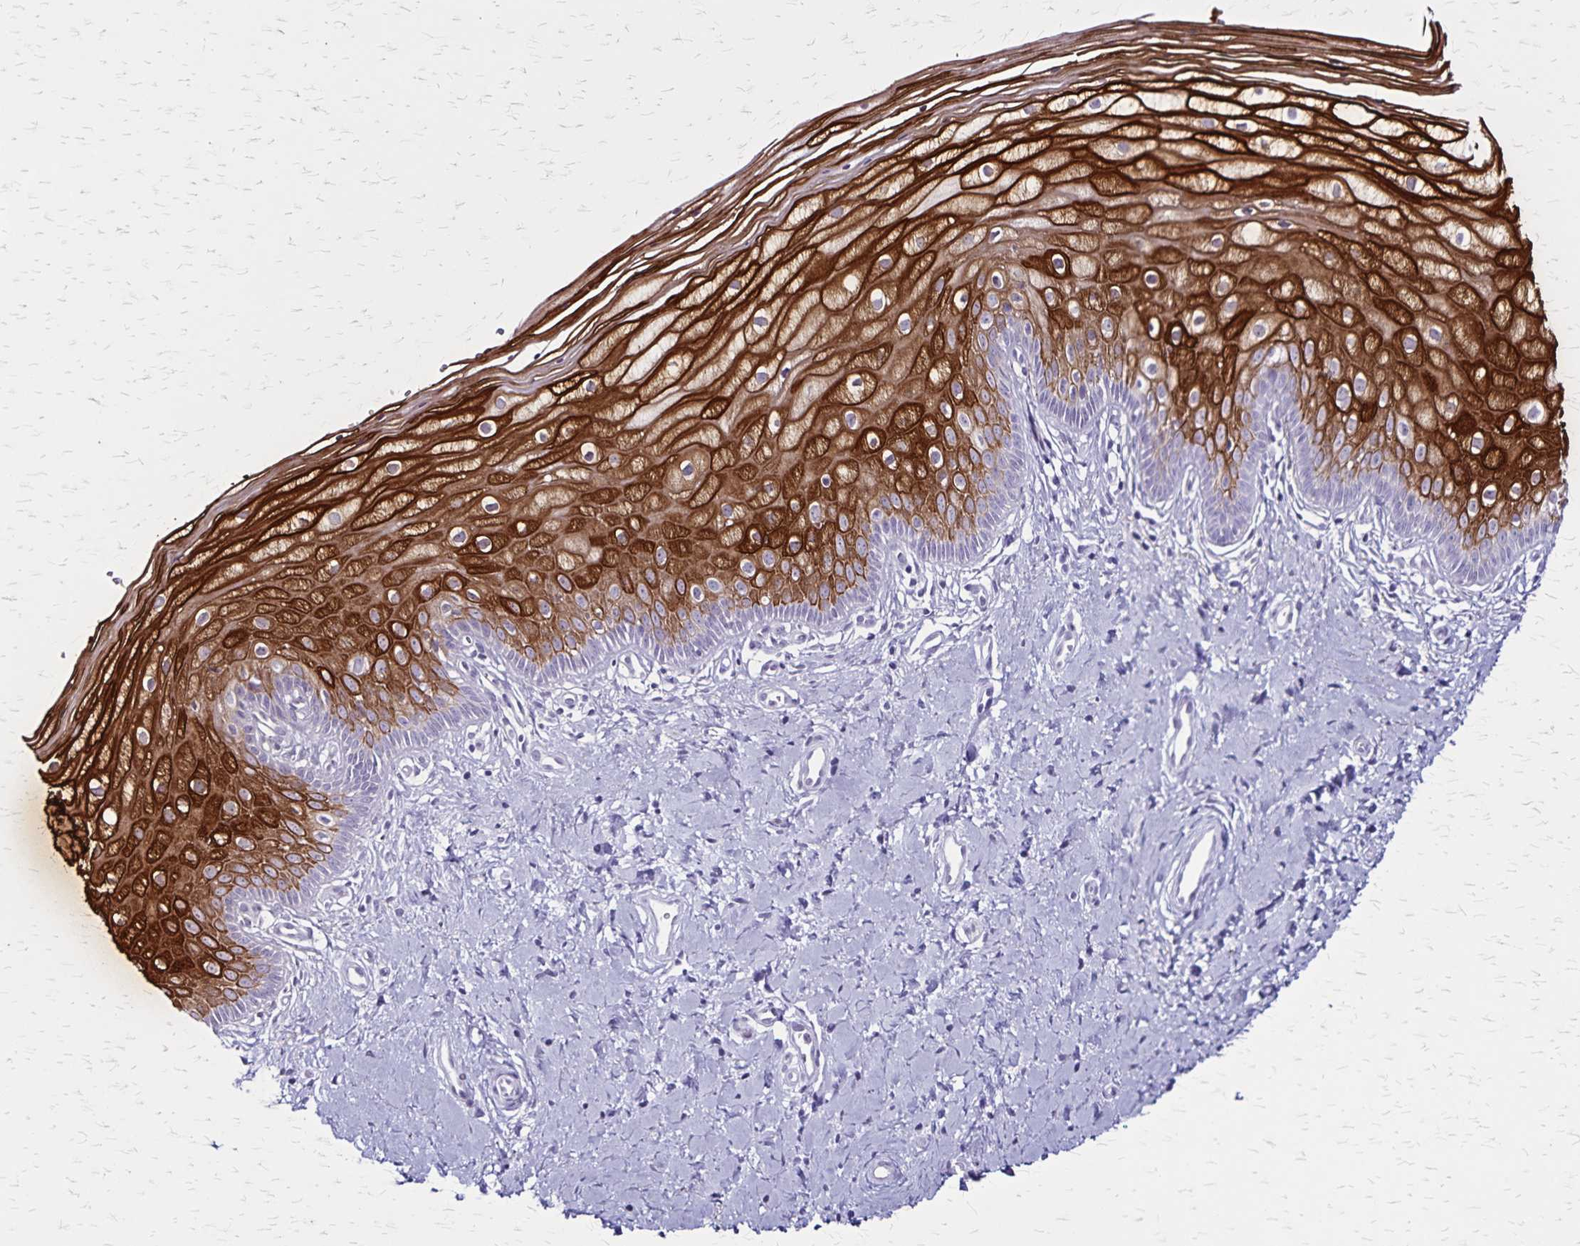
{"staining": {"intensity": "strong", "quantity": "25%-75%", "location": "cytoplasmic/membranous"}, "tissue": "vagina", "cell_type": "Squamous epithelial cells", "image_type": "normal", "snomed": [{"axis": "morphology", "description": "Normal tissue, NOS"}, {"axis": "topography", "description": "Vagina"}], "caption": "Protein expression analysis of normal human vagina reveals strong cytoplasmic/membranous staining in about 25%-75% of squamous epithelial cells.", "gene": "KRT2", "patient": {"sex": "female", "age": 39}}